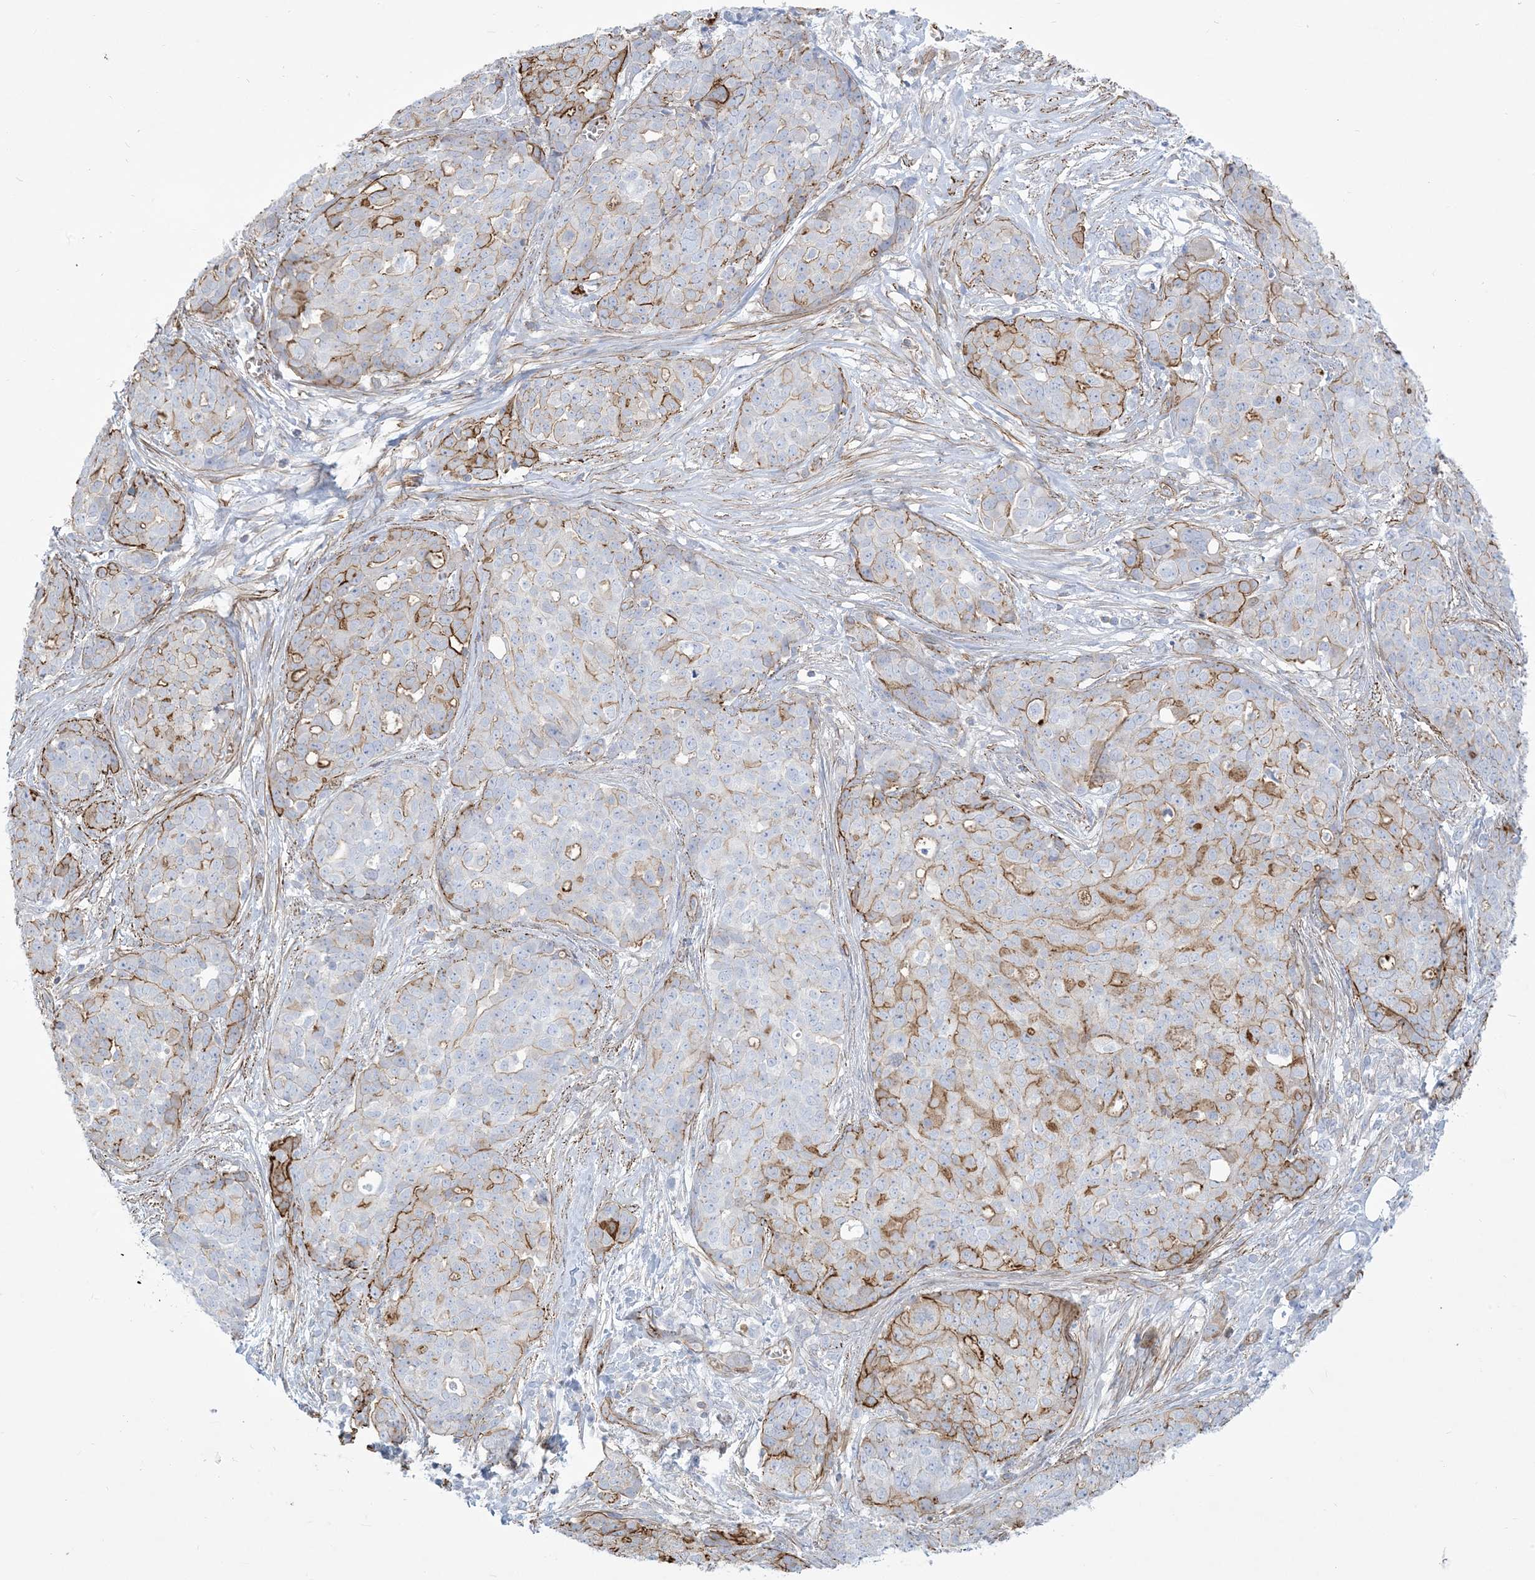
{"staining": {"intensity": "strong", "quantity": "<25%", "location": "cytoplasmic/membranous"}, "tissue": "ovarian cancer", "cell_type": "Tumor cells", "image_type": "cancer", "snomed": [{"axis": "morphology", "description": "Cystadenocarcinoma, serous, NOS"}, {"axis": "topography", "description": "Soft tissue"}, {"axis": "topography", "description": "Ovary"}], "caption": "This histopathology image reveals immunohistochemistry (IHC) staining of human ovarian cancer, with medium strong cytoplasmic/membranous expression in about <25% of tumor cells.", "gene": "B3GNT7", "patient": {"sex": "female", "age": 57}}